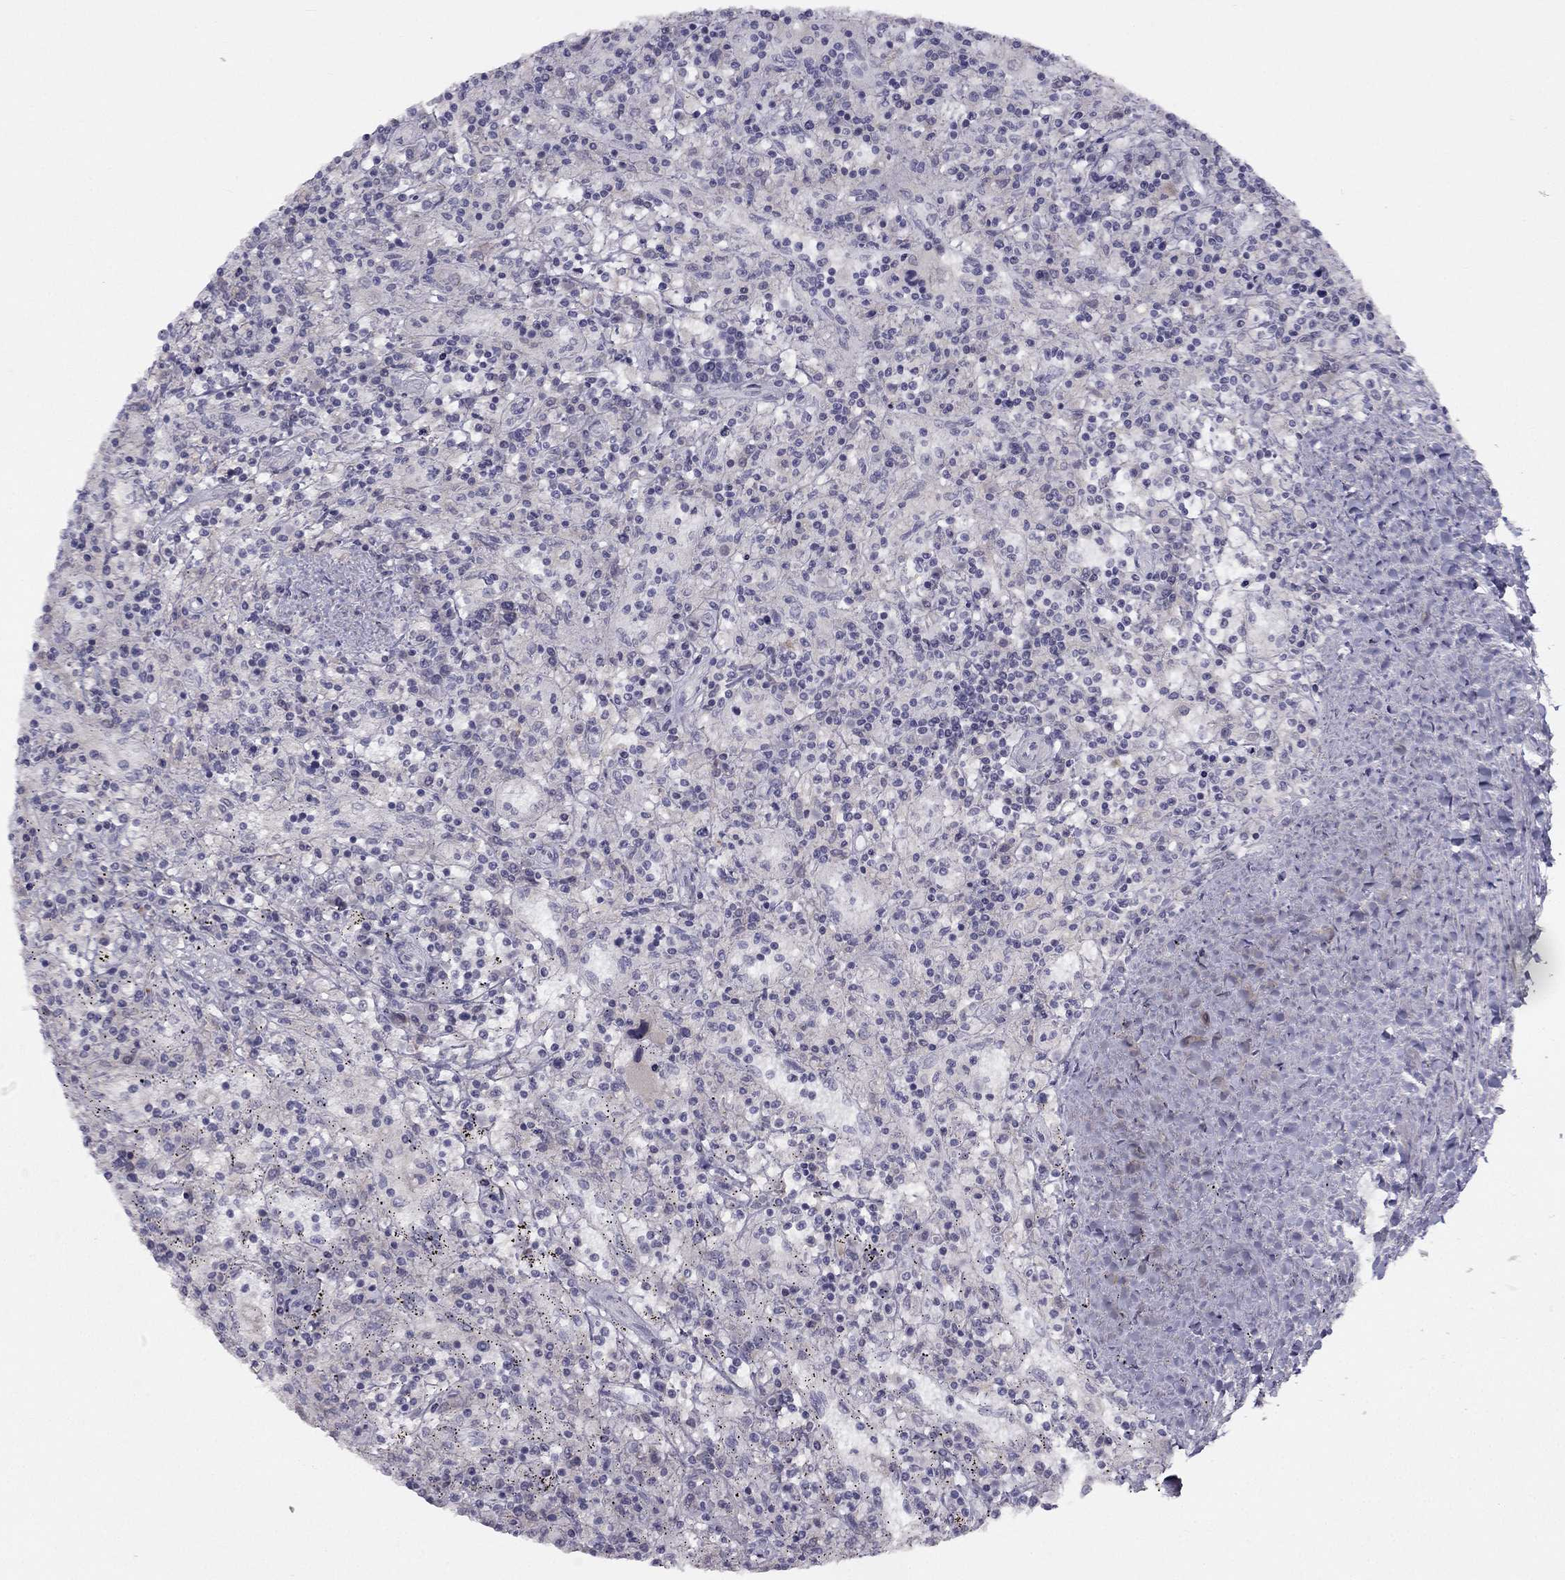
{"staining": {"intensity": "negative", "quantity": "none", "location": "none"}, "tissue": "lymphoma", "cell_type": "Tumor cells", "image_type": "cancer", "snomed": [{"axis": "morphology", "description": "Malignant lymphoma, non-Hodgkin's type, Low grade"}, {"axis": "topography", "description": "Spleen"}], "caption": "Immunohistochemistry photomicrograph of malignant lymphoma, non-Hodgkin's type (low-grade) stained for a protein (brown), which demonstrates no expression in tumor cells.", "gene": "TRPS1", "patient": {"sex": "male", "age": 62}}